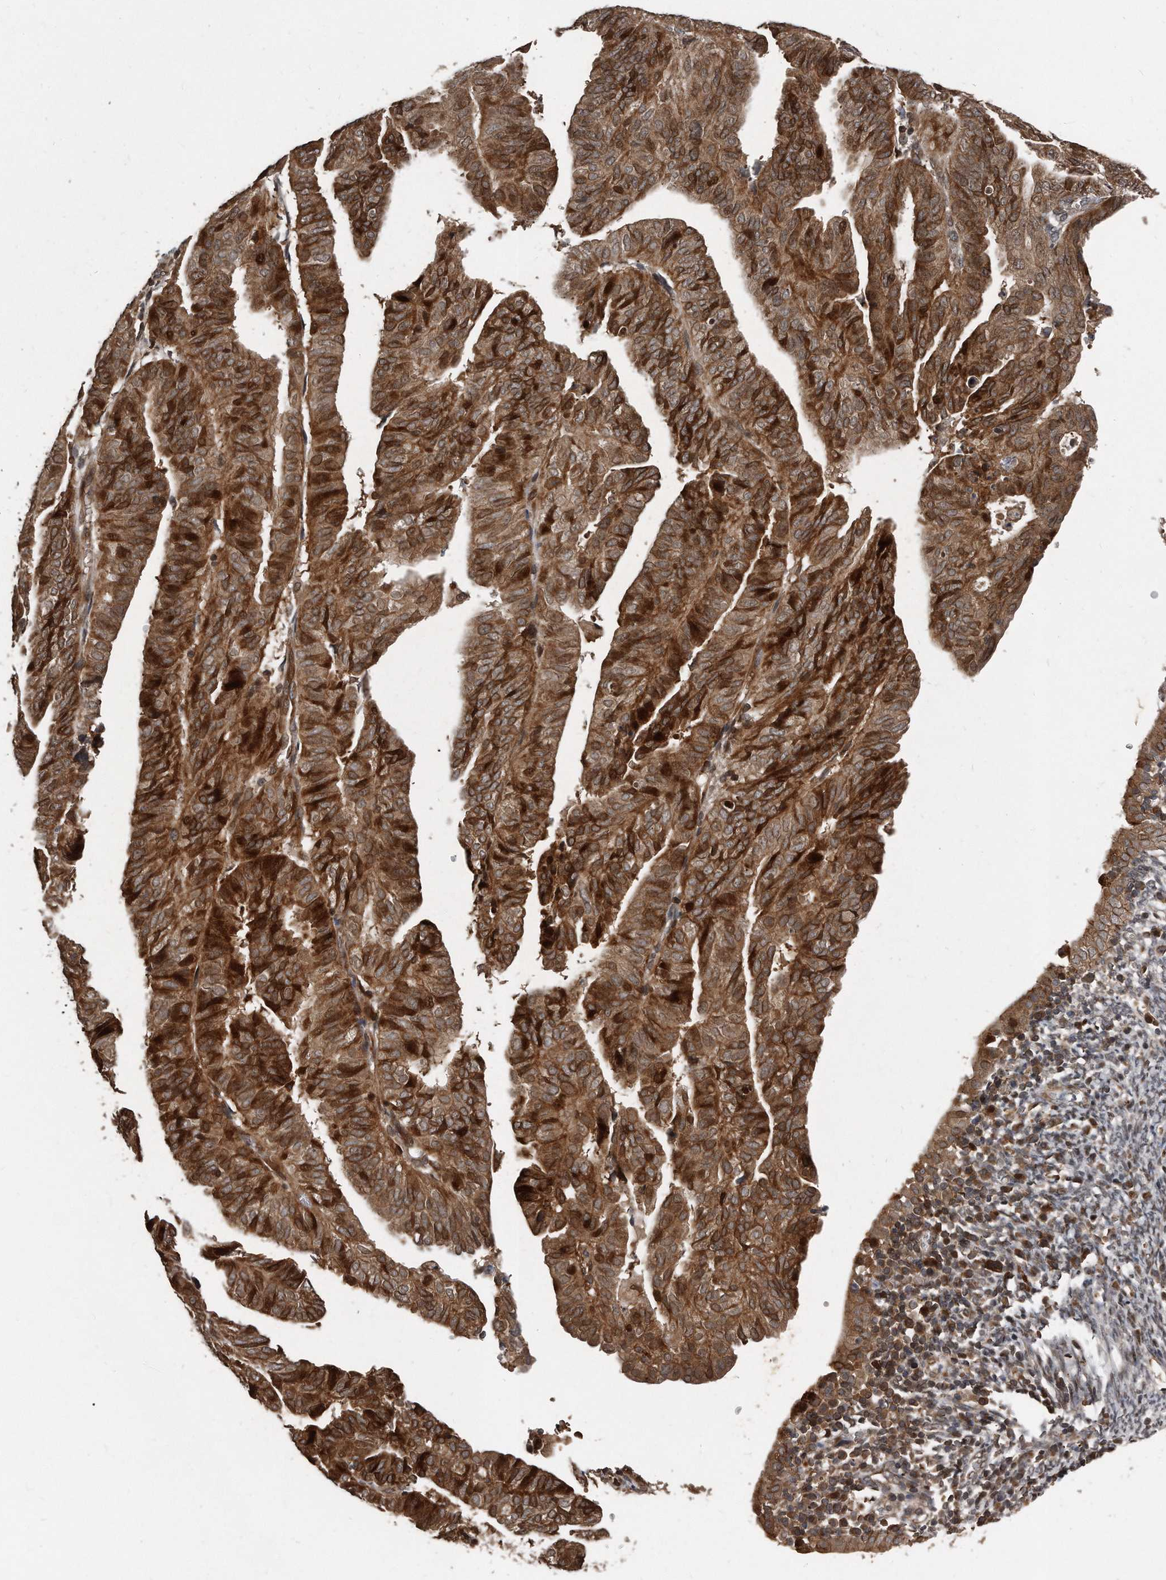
{"staining": {"intensity": "strong", "quantity": ">75%", "location": "cytoplasmic/membranous"}, "tissue": "endometrial cancer", "cell_type": "Tumor cells", "image_type": "cancer", "snomed": [{"axis": "morphology", "description": "Adenocarcinoma, NOS"}, {"axis": "topography", "description": "Uterus"}], "caption": "This is an image of immunohistochemistry (IHC) staining of endometrial cancer, which shows strong expression in the cytoplasmic/membranous of tumor cells.", "gene": "GCH1", "patient": {"sex": "female", "age": 77}}